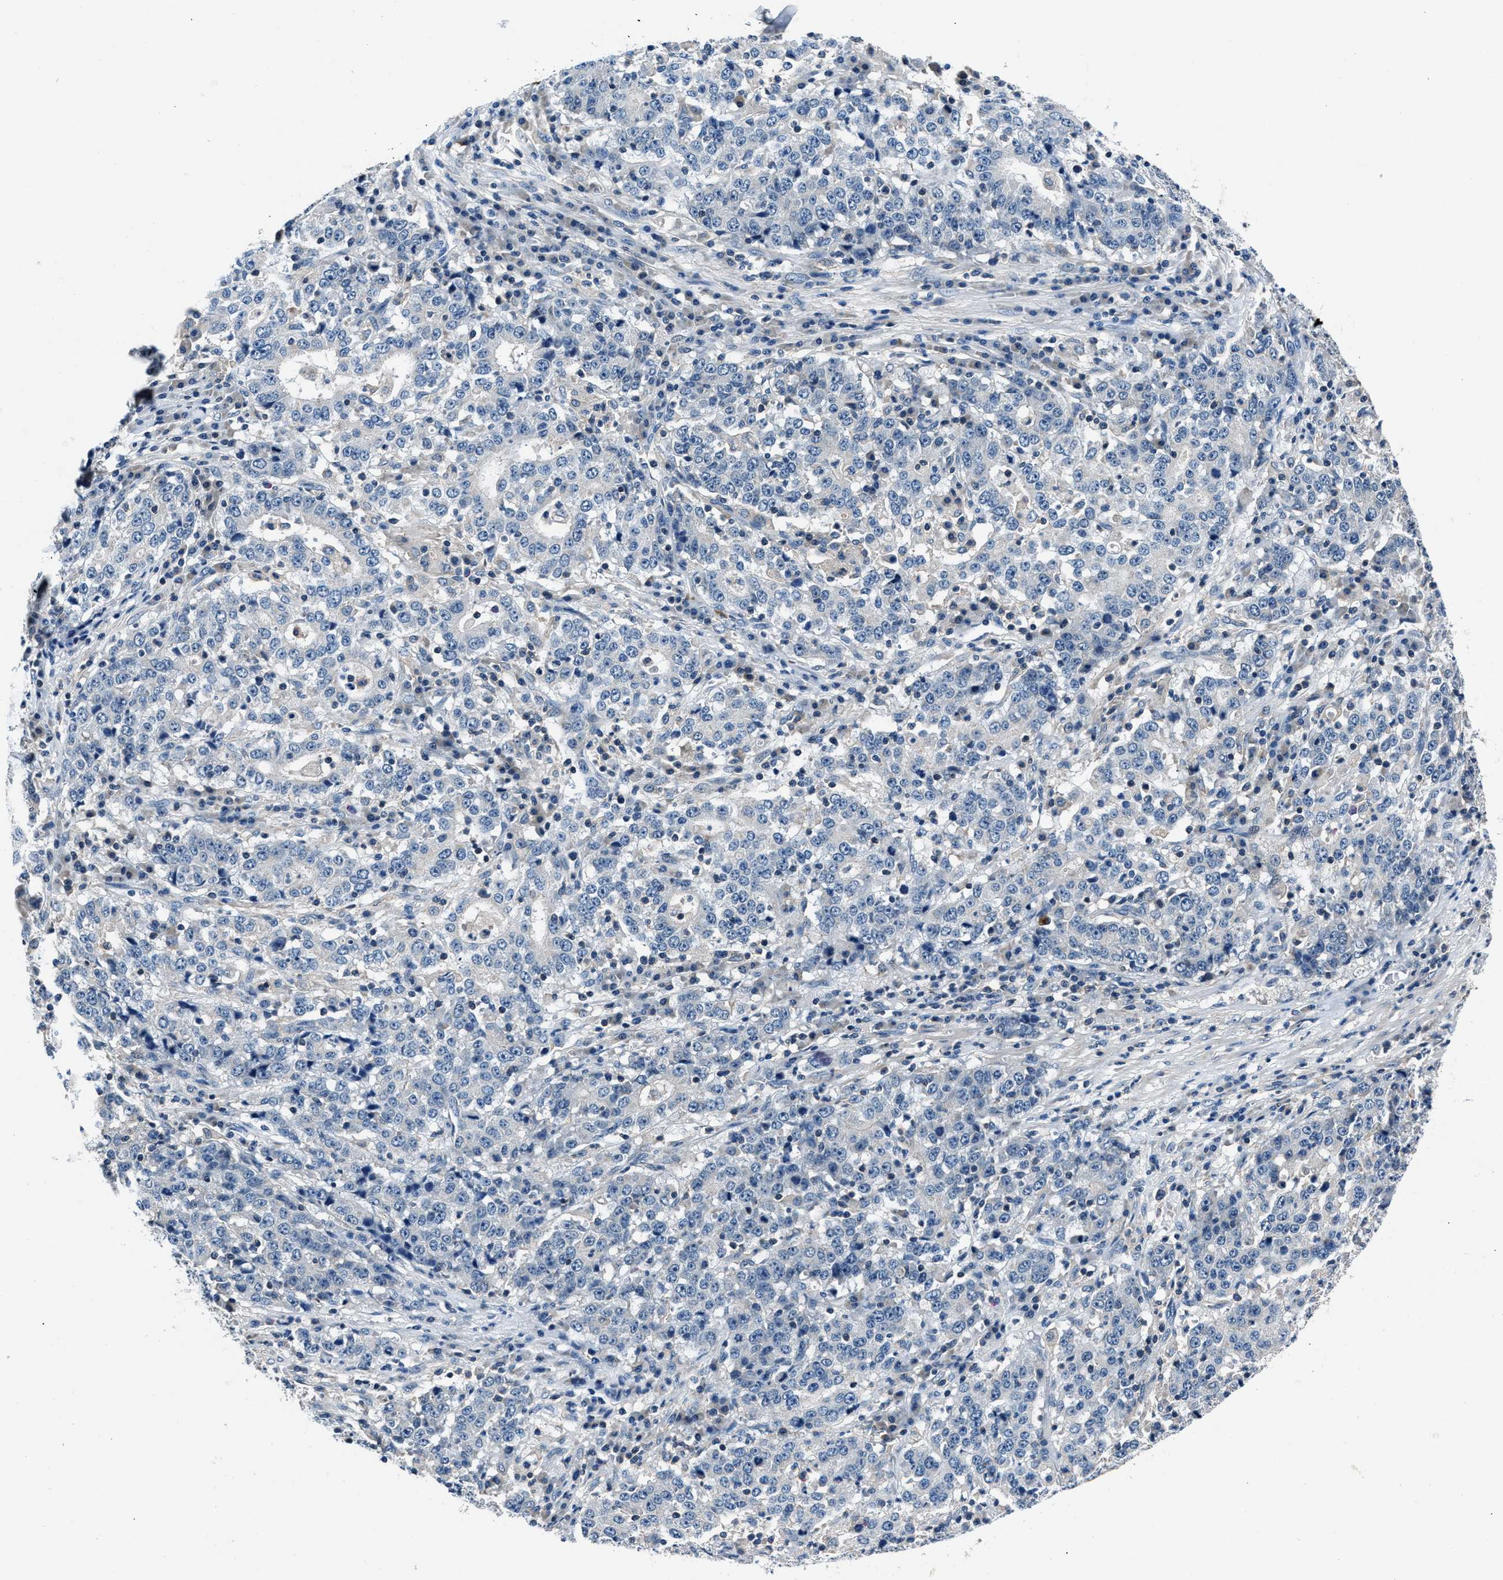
{"staining": {"intensity": "negative", "quantity": "none", "location": "none"}, "tissue": "stomach cancer", "cell_type": "Tumor cells", "image_type": "cancer", "snomed": [{"axis": "morphology", "description": "Adenocarcinoma, NOS"}, {"axis": "topography", "description": "Stomach"}], "caption": "IHC of human stomach cancer (adenocarcinoma) exhibits no expression in tumor cells.", "gene": "DENND6B", "patient": {"sex": "male", "age": 59}}